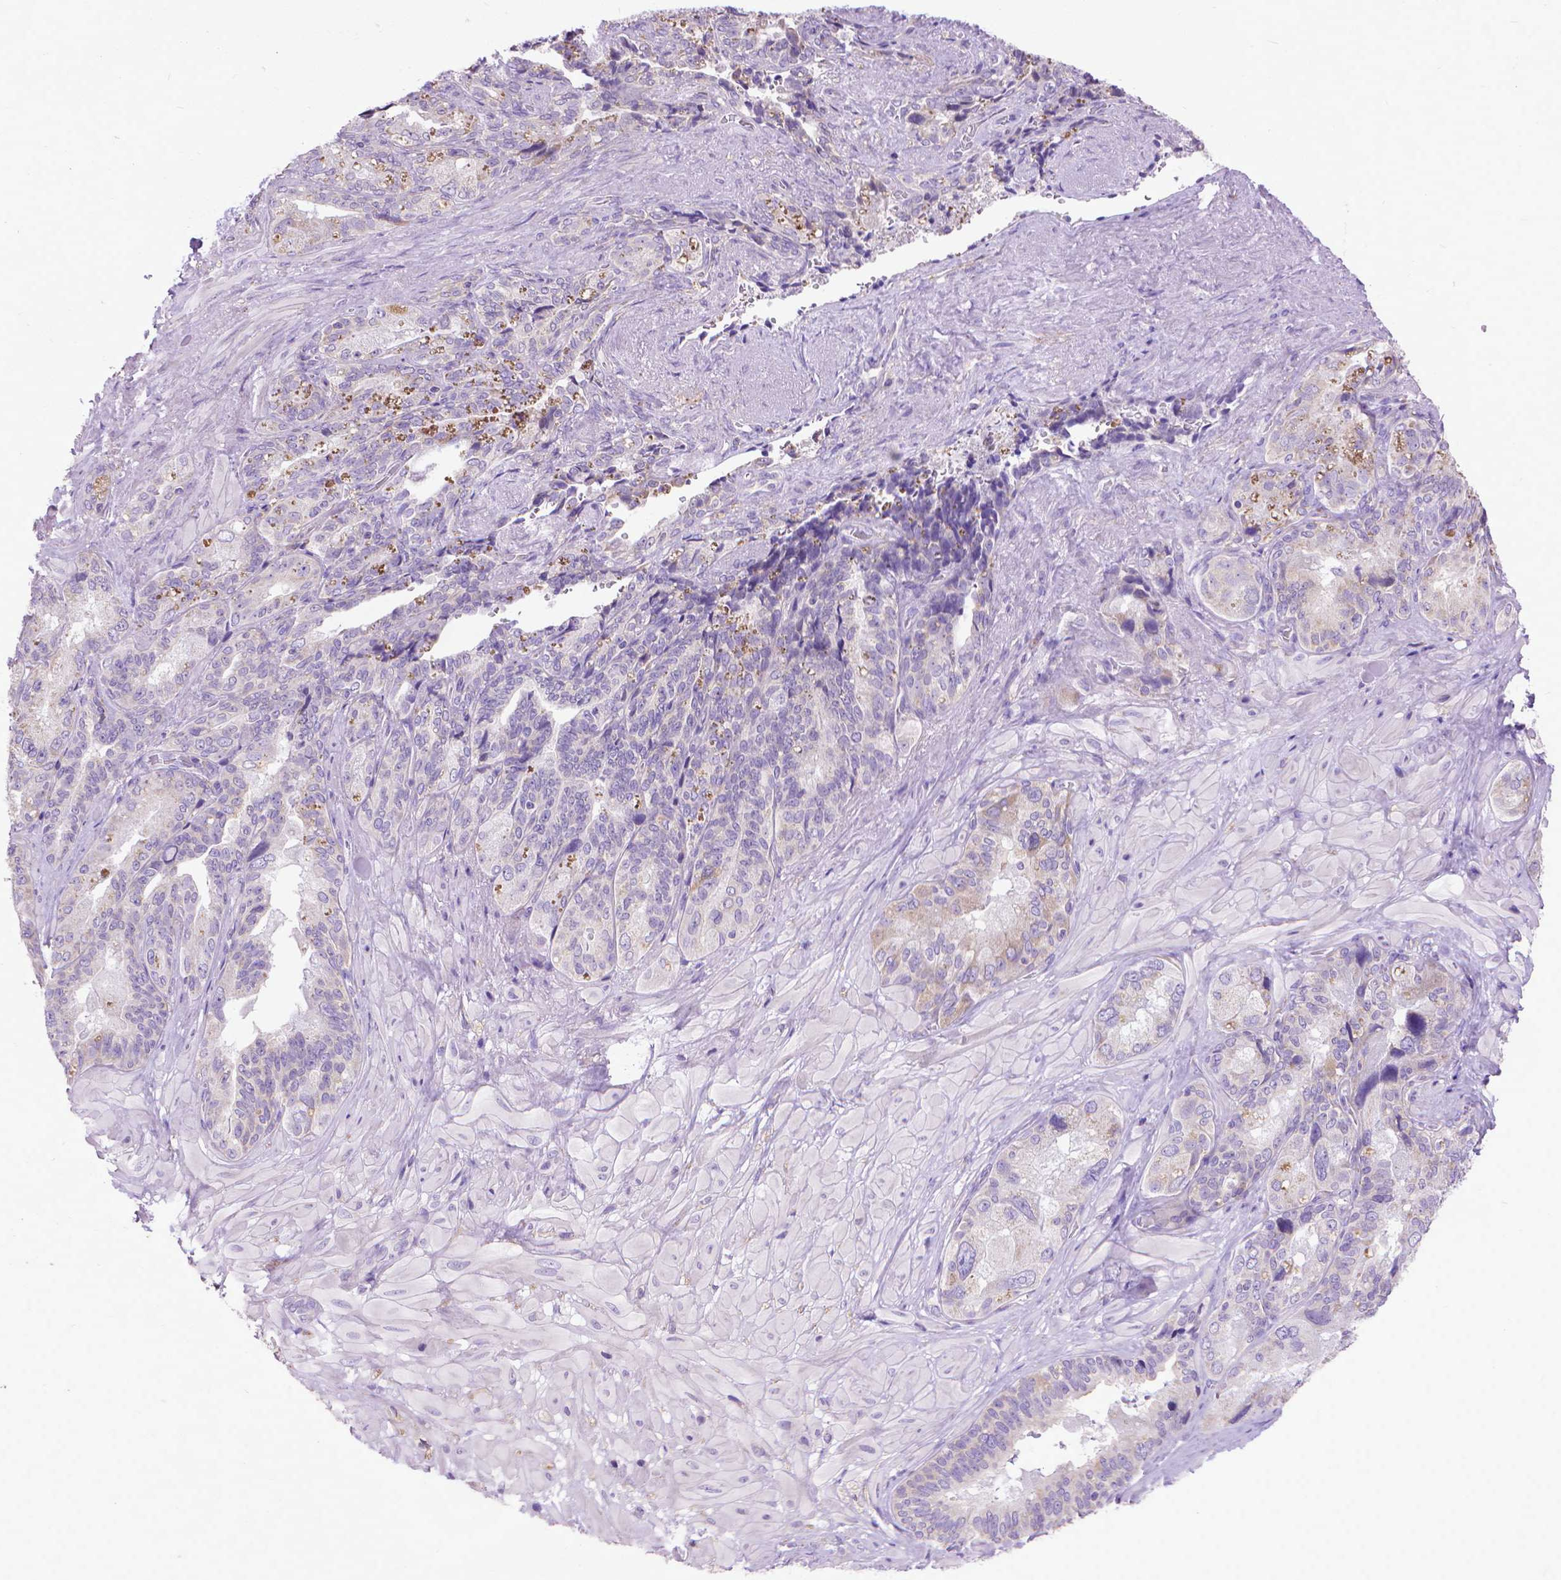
{"staining": {"intensity": "moderate", "quantity": "<25%", "location": "cytoplasmic/membranous"}, "tissue": "seminal vesicle", "cell_type": "Glandular cells", "image_type": "normal", "snomed": [{"axis": "morphology", "description": "Normal tissue, NOS"}, {"axis": "topography", "description": "Seminal veicle"}], "caption": "Benign seminal vesicle reveals moderate cytoplasmic/membranous expression in approximately <25% of glandular cells (DAB = brown stain, brightfield microscopy at high magnification)..", "gene": "SYN1", "patient": {"sex": "male", "age": 69}}